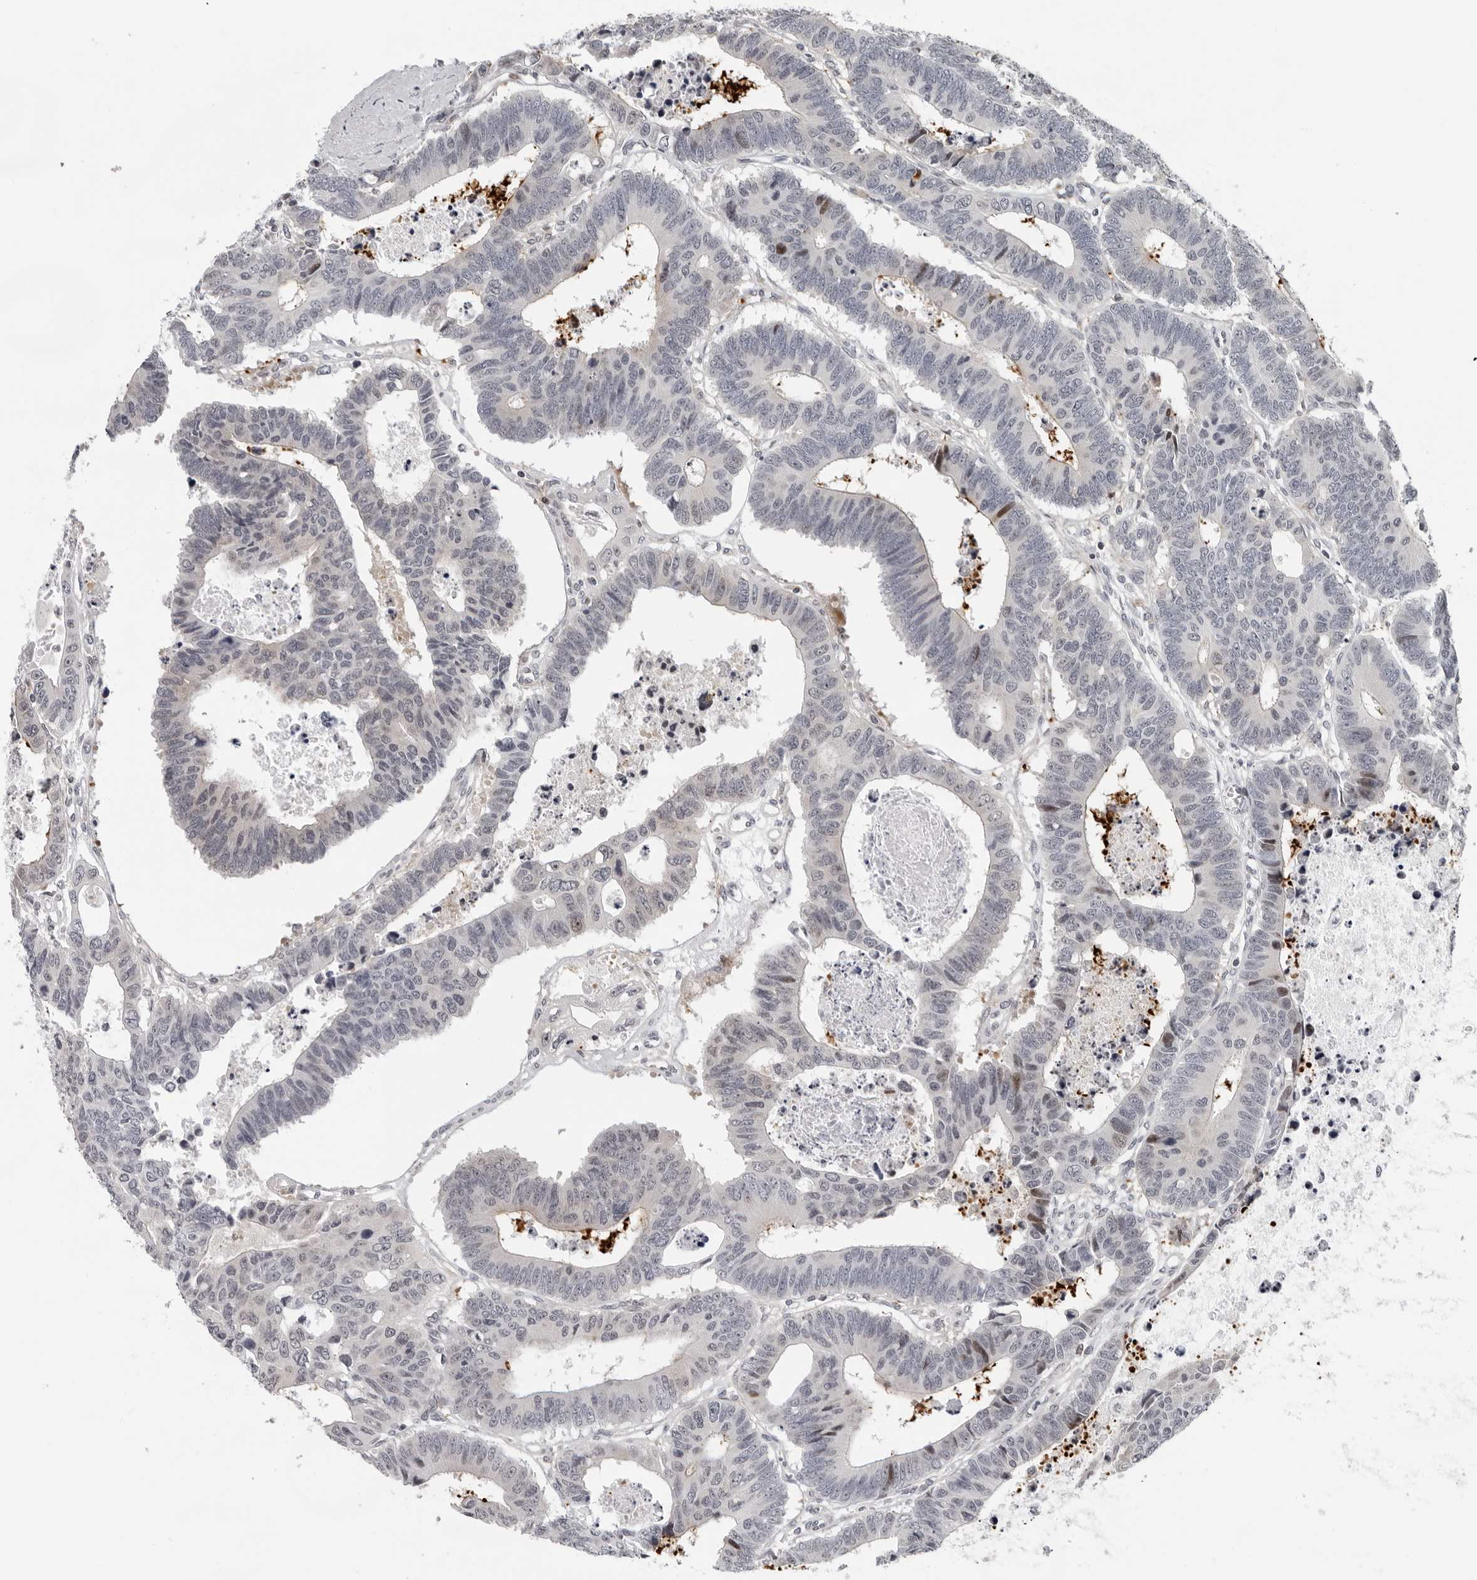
{"staining": {"intensity": "weak", "quantity": "<25%", "location": "cytoplasmic/membranous"}, "tissue": "colorectal cancer", "cell_type": "Tumor cells", "image_type": "cancer", "snomed": [{"axis": "morphology", "description": "Adenocarcinoma, NOS"}, {"axis": "topography", "description": "Rectum"}], "caption": "Tumor cells show no significant protein positivity in adenocarcinoma (colorectal).", "gene": "PIP4K2C", "patient": {"sex": "male", "age": 84}}